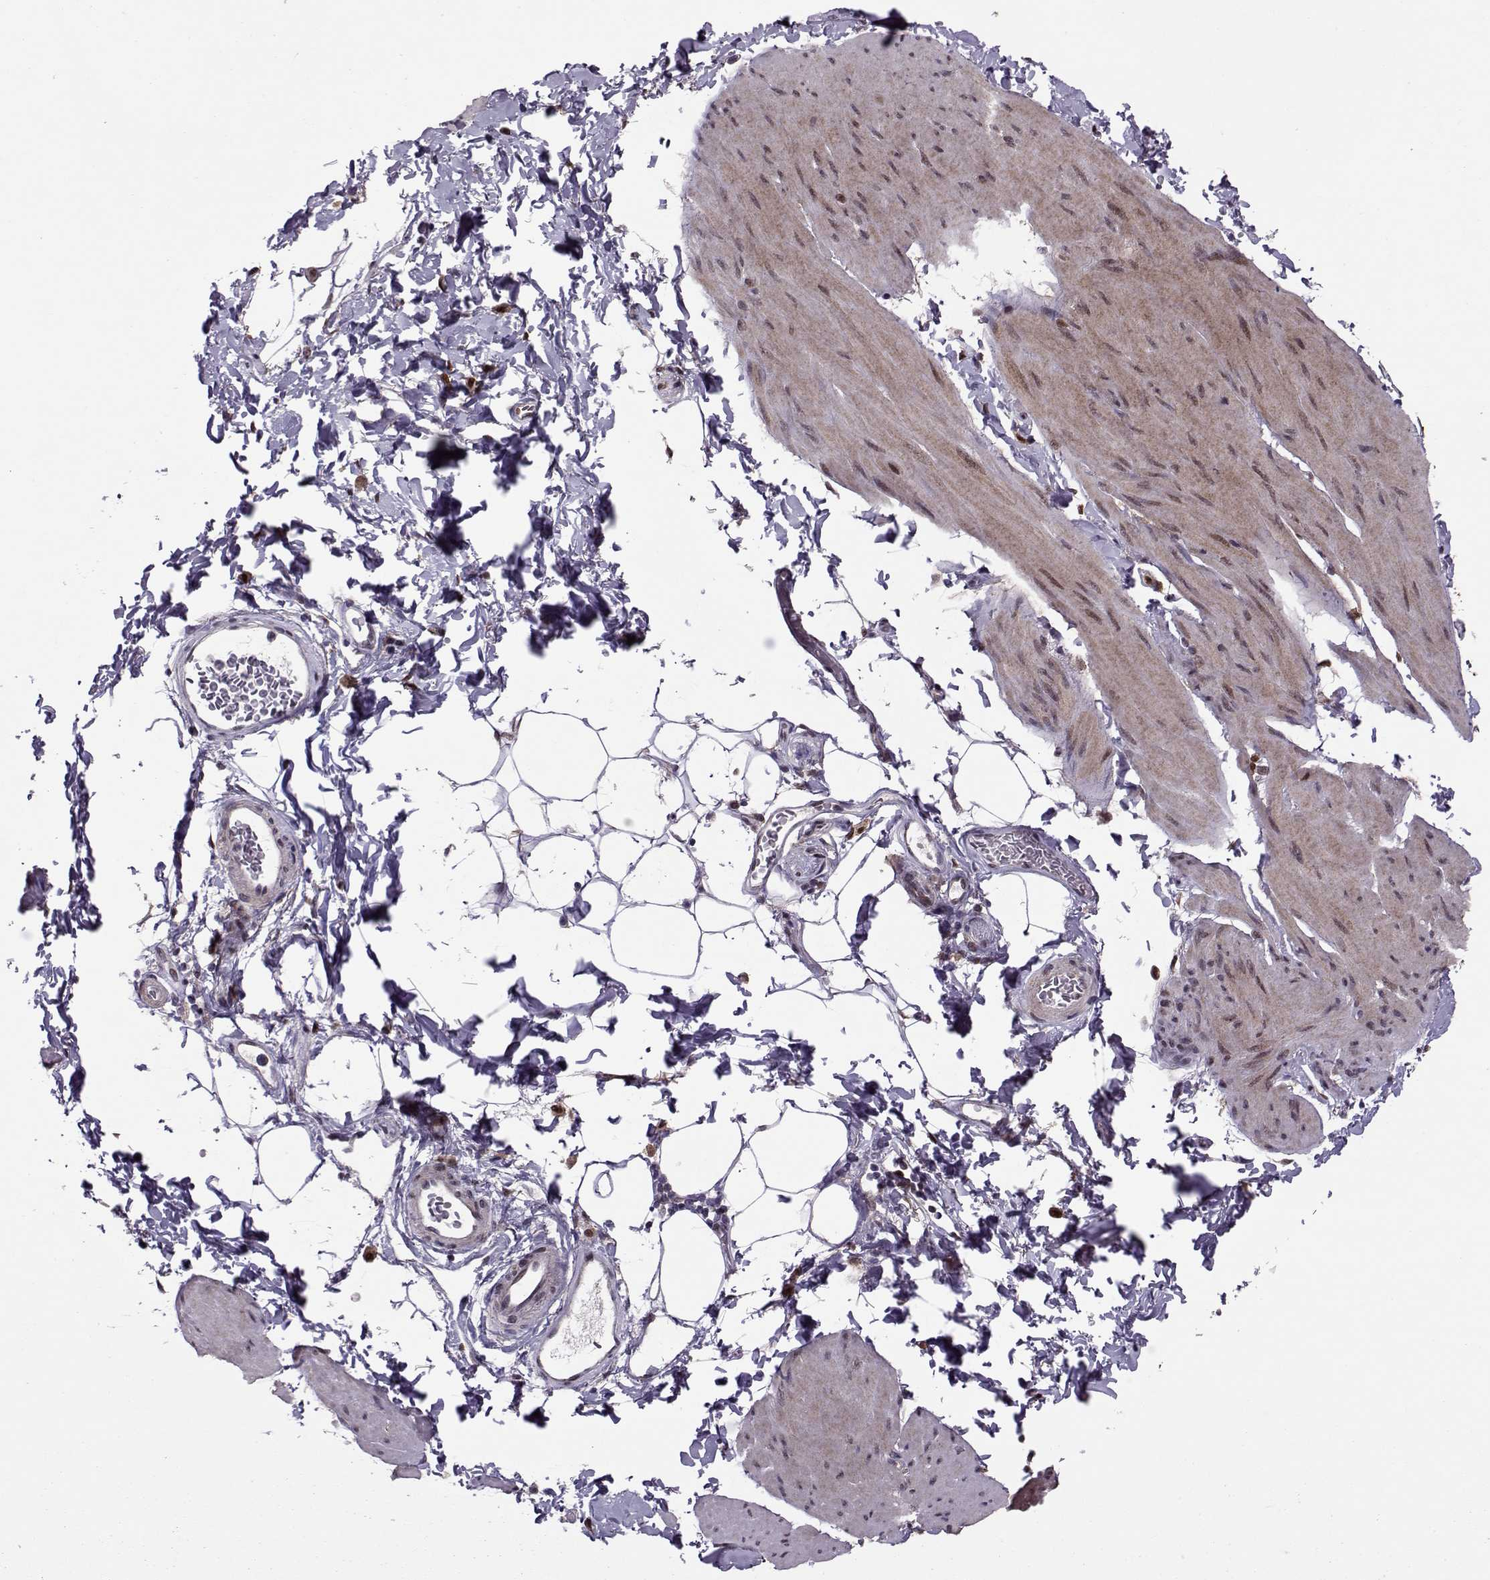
{"staining": {"intensity": "moderate", "quantity": "<25%", "location": "nuclear"}, "tissue": "smooth muscle", "cell_type": "Smooth muscle cells", "image_type": "normal", "snomed": [{"axis": "morphology", "description": "Normal tissue, NOS"}, {"axis": "topography", "description": "Adipose tissue"}, {"axis": "topography", "description": "Smooth muscle"}, {"axis": "topography", "description": "Peripheral nerve tissue"}], "caption": "This micrograph displays immunohistochemistry (IHC) staining of unremarkable human smooth muscle, with low moderate nuclear expression in about <25% of smooth muscle cells.", "gene": "CDK4", "patient": {"sex": "male", "age": 83}}